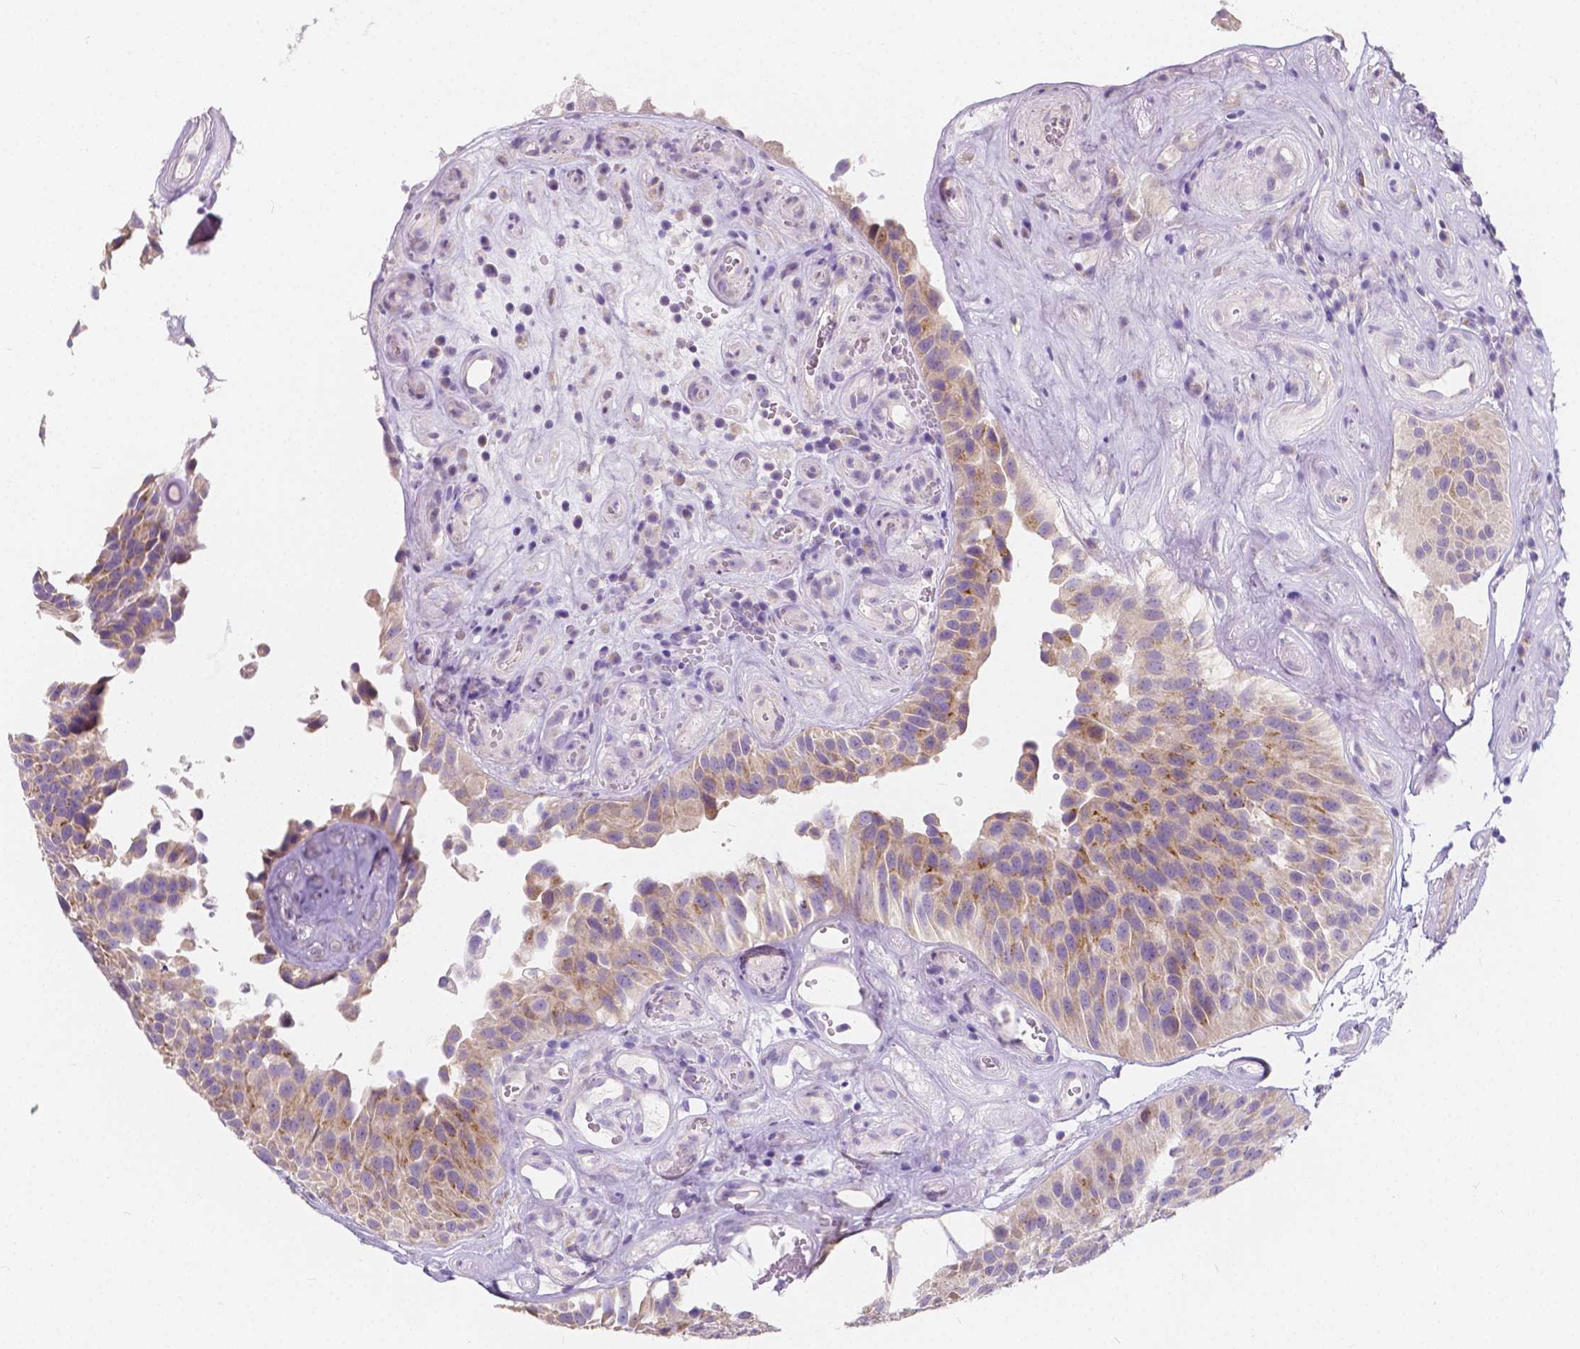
{"staining": {"intensity": "moderate", "quantity": "25%-75%", "location": "cytoplasmic/membranous"}, "tissue": "urothelial cancer", "cell_type": "Tumor cells", "image_type": "cancer", "snomed": [{"axis": "morphology", "description": "Urothelial carcinoma, Low grade"}, {"axis": "topography", "description": "Urinary bladder"}], "caption": "This histopathology image demonstrates urothelial carcinoma (low-grade) stained with IHC to label a protein in brown. The cytoplasmic/membranous of tumor cells show moderate positivity for the protein. Nuclei are counter-stained blue.", "gene": "RNF186", "patient": {"sex": "male", "age": 76}}